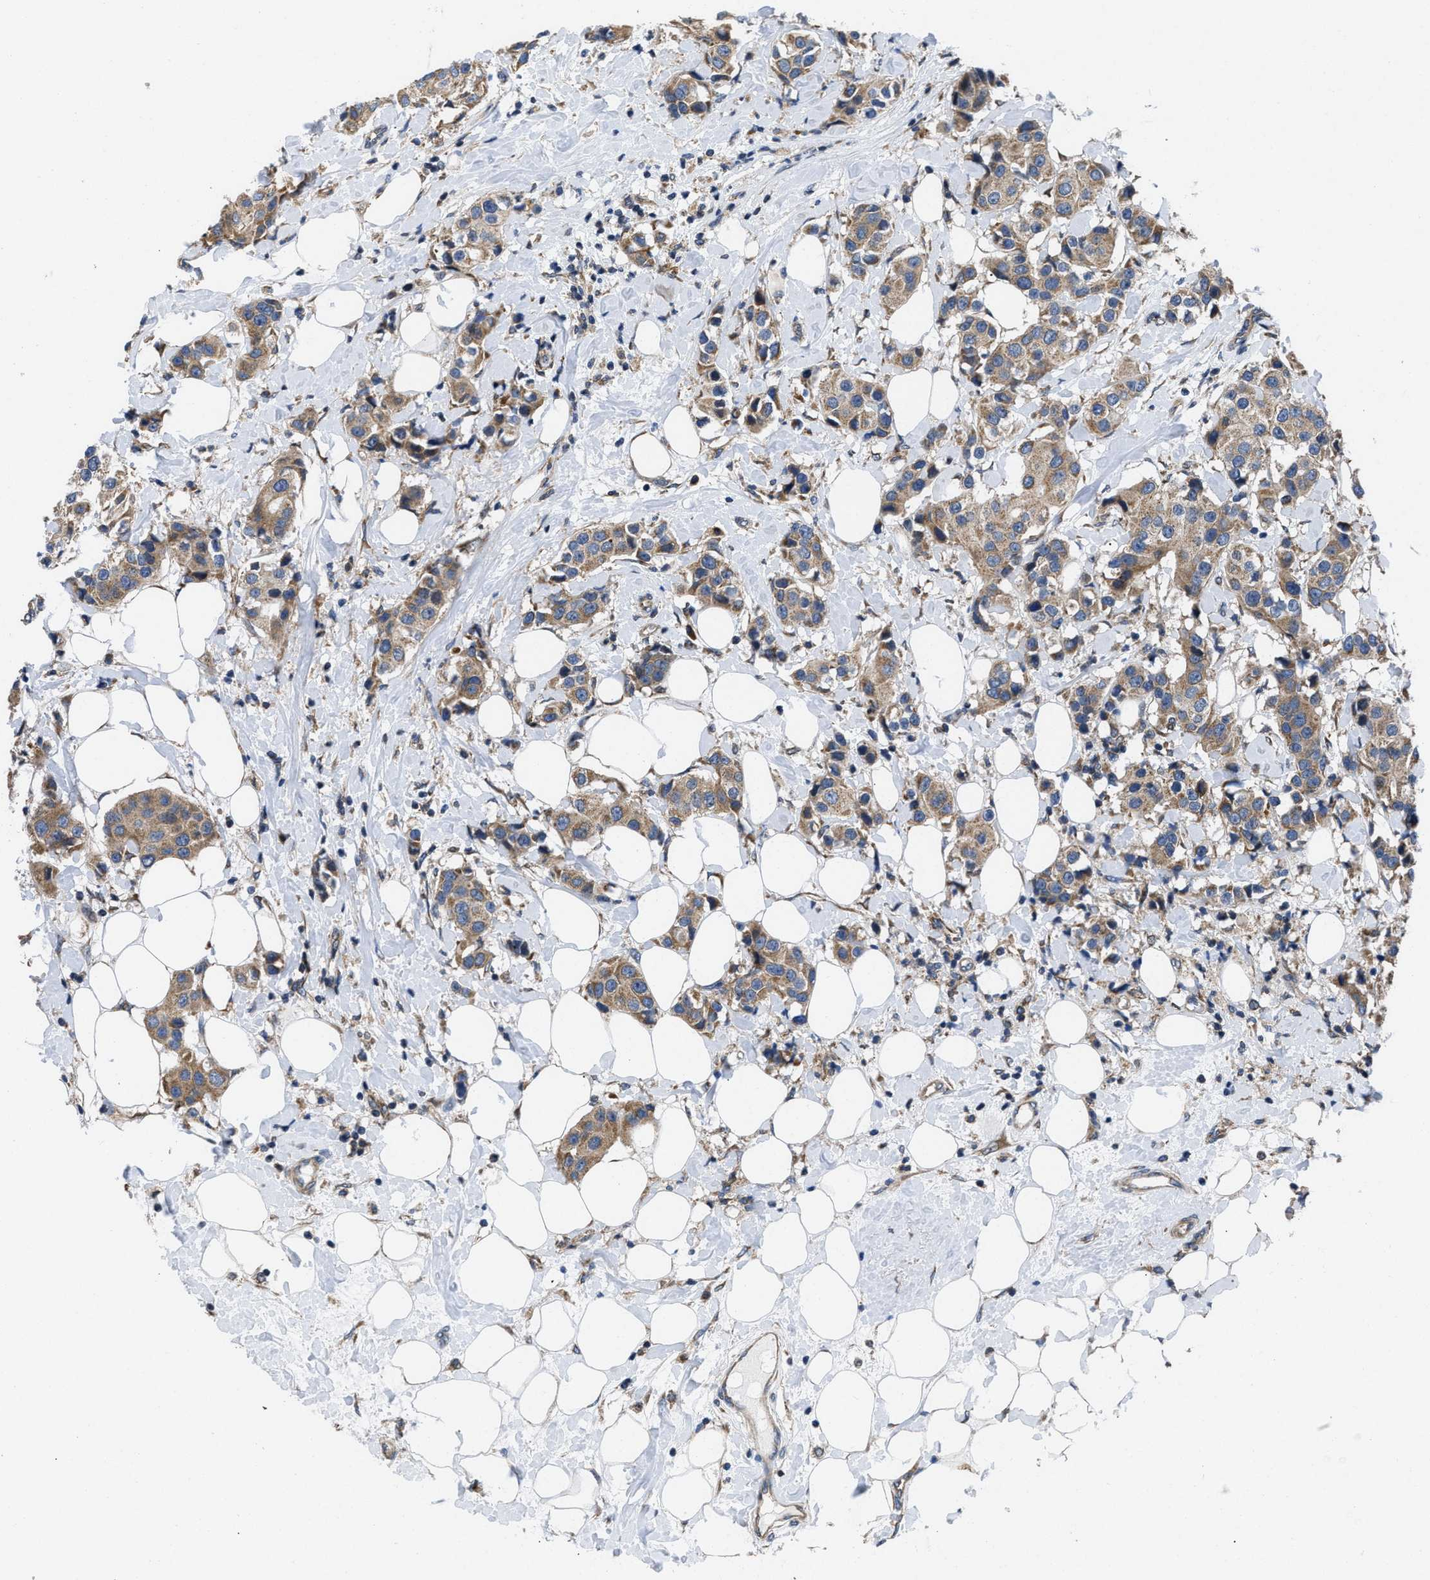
{"staining": {"intensity": "moderate", "quantity": ">75%", "location": "cytoplasmic/membranous"}, "tissue": "breast cancer", "cell_type": "Tumor cells", "image_type": "cancer", "snomed": [{"axis": "morphology", "description": "Normal tissue, NOS"}, {"axis": "morphology", "description": "Duct carcinoma"}, {"axis": "topography", "description": "Breast"}], "caption": "Breast cancer (intraductal carcinoma) was stained to show a protein in brown. There is medium levels of moderate cytoplasmic/membranous positivity in approximately >75% of tumor cells.", "gene": "CEP128", "patient": {"sex": "female", "age": 39}}